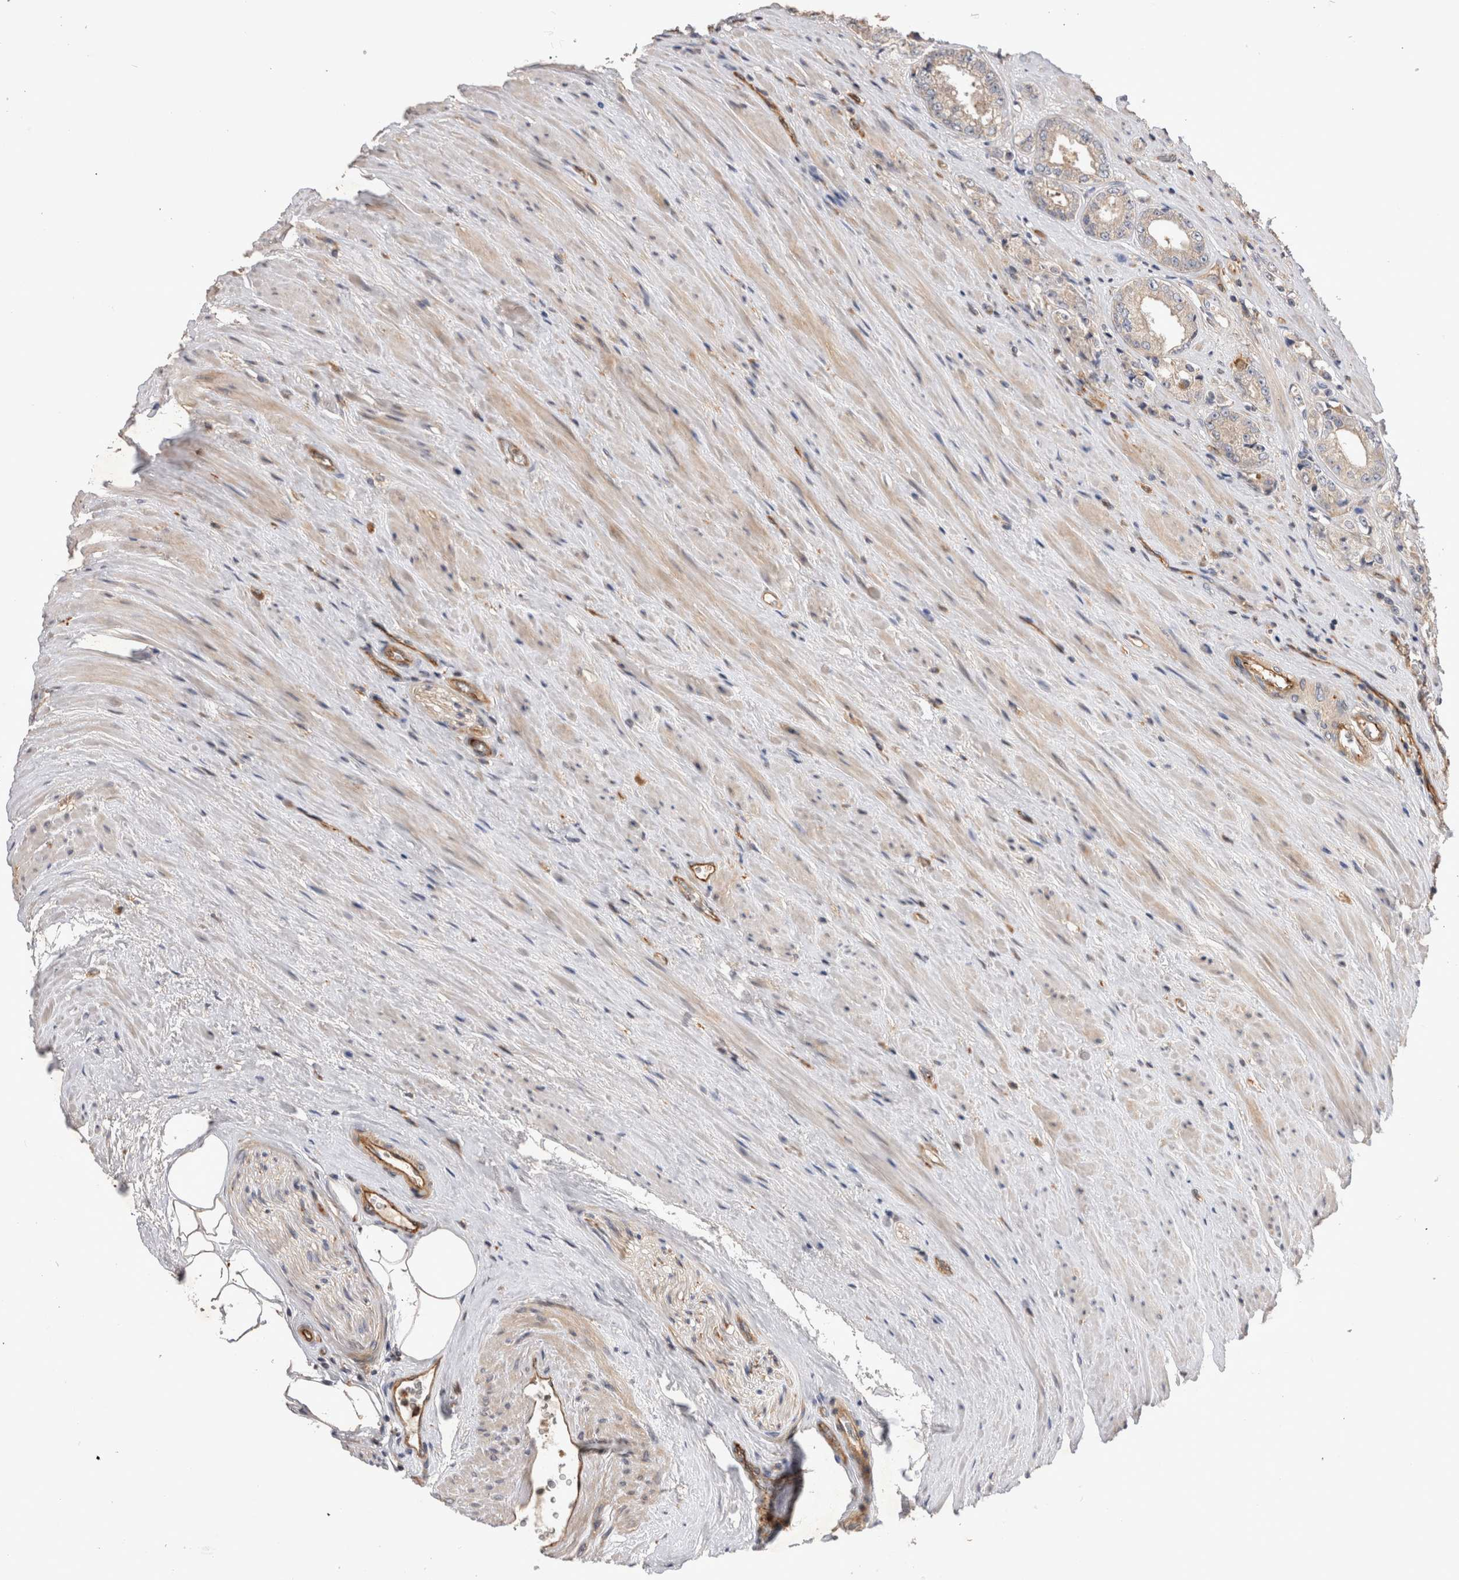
{"staining": {"intensity": "negative", "quantity": "none", "location": "none"}, "tissue": "prostate cancer", "cell_type": "Tumor cells", "image_type": "cancer", "snomed": [{"axis": "morphology", "description": "Adenocarcinoma, High grade"}, {"axis": "topography", "description": "Prostate"}], "caption": "Immunohistochemistry histopathology image of prostate cancer stained for a protein (brown), which displays no staining in tumor cells.", "gene": "BNIP2", "patient": {"sex": "male", "age": 61}}